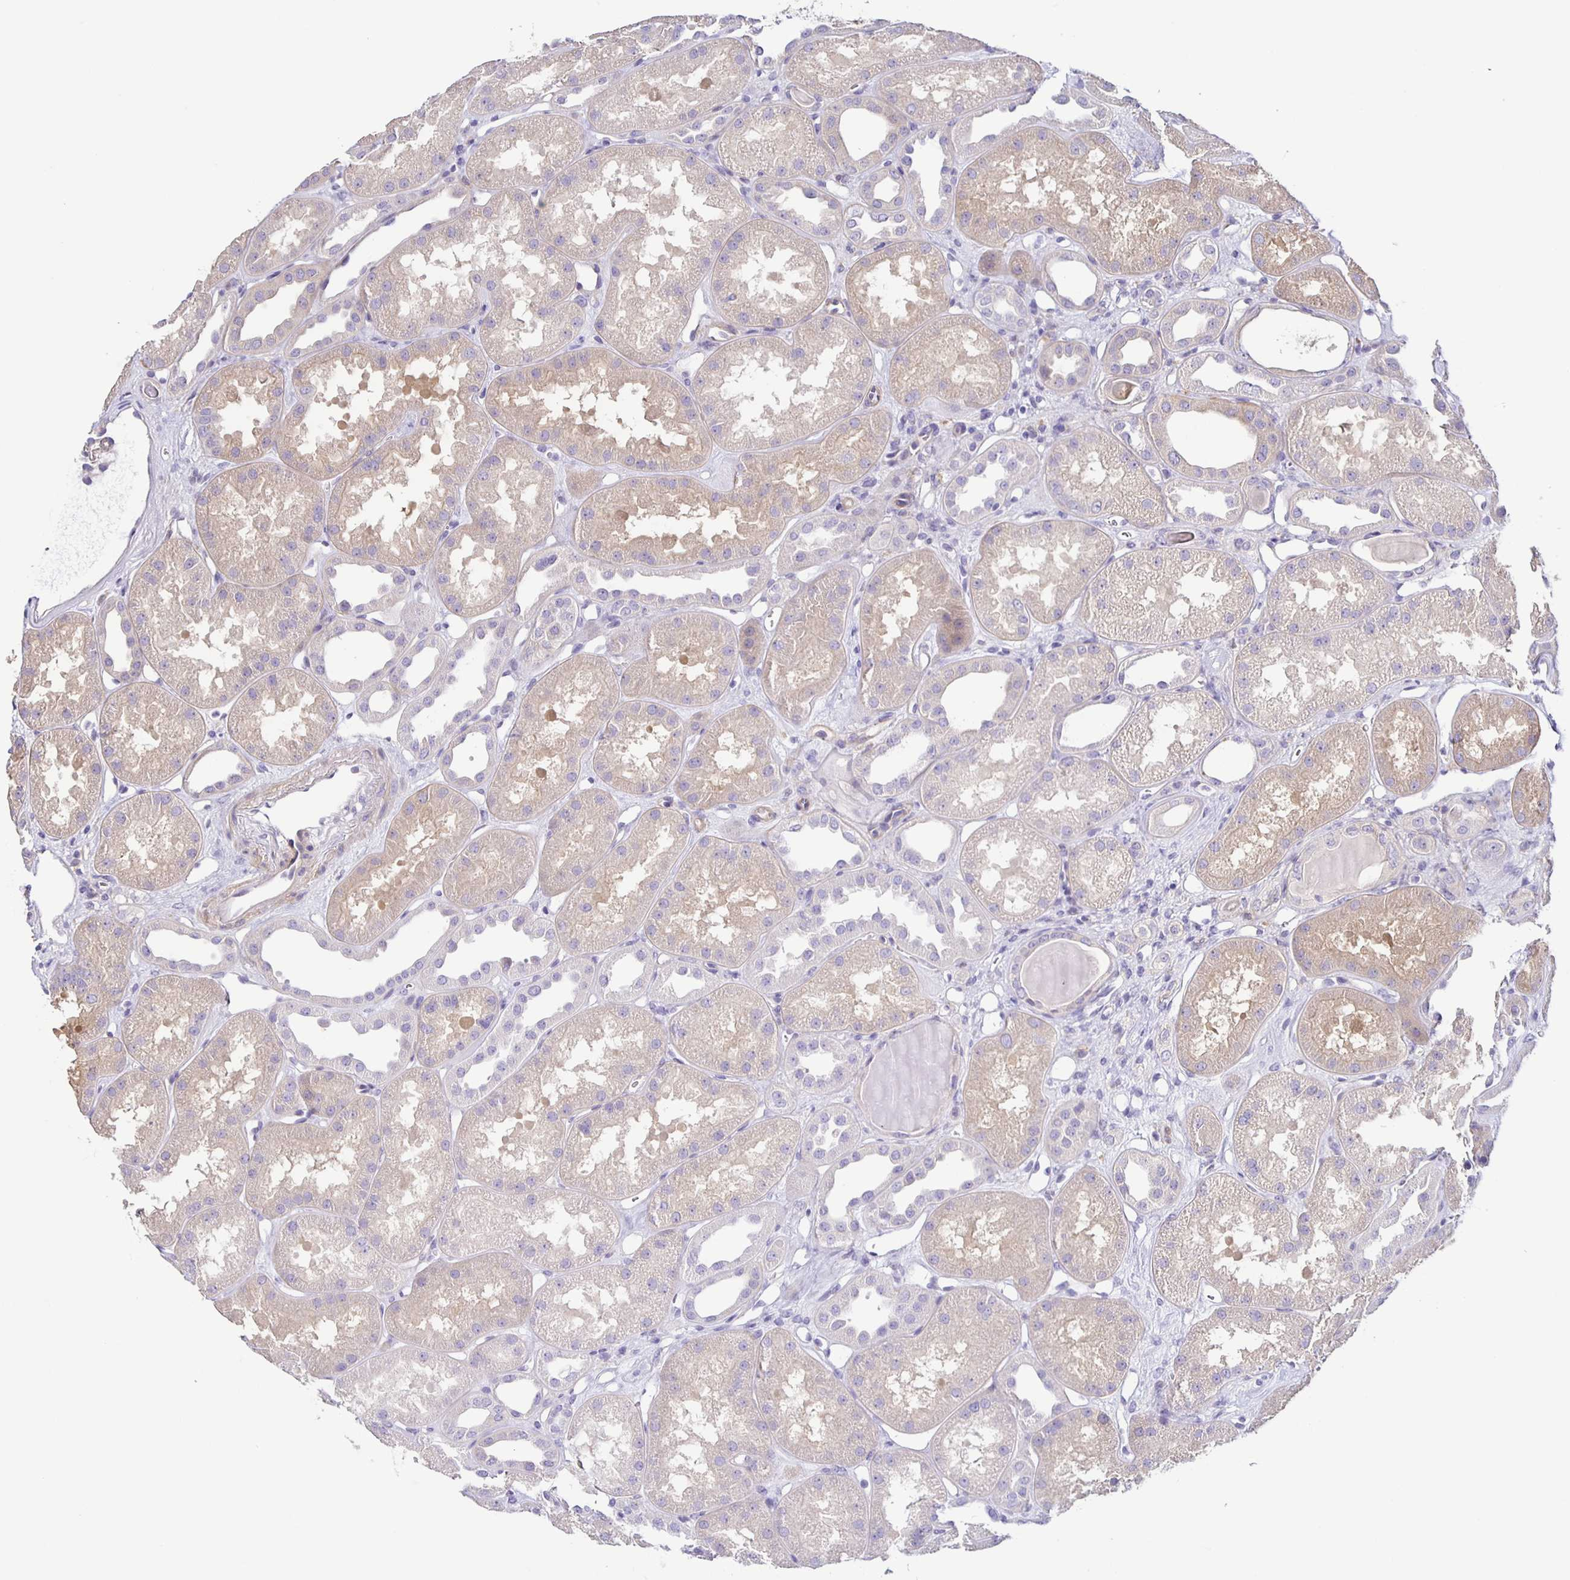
{"staining": {"intensity": "negative", "quantity": "none", "location": "none"}, "tissue": "kidney", "cell_type": "Cells in glomeruli", "image_type": "normal", "snomed": [{"axis": "morphology", "description": "Normal tissue, NOS"}, {"axis": "topography", "description": "Kidney"}], "caption": "Immunohistochemistry of benign human kidney displays no positivity in cells in glomeruli.", "gene": "BOLL", "patient": {"sex": "male", "age": 61}}